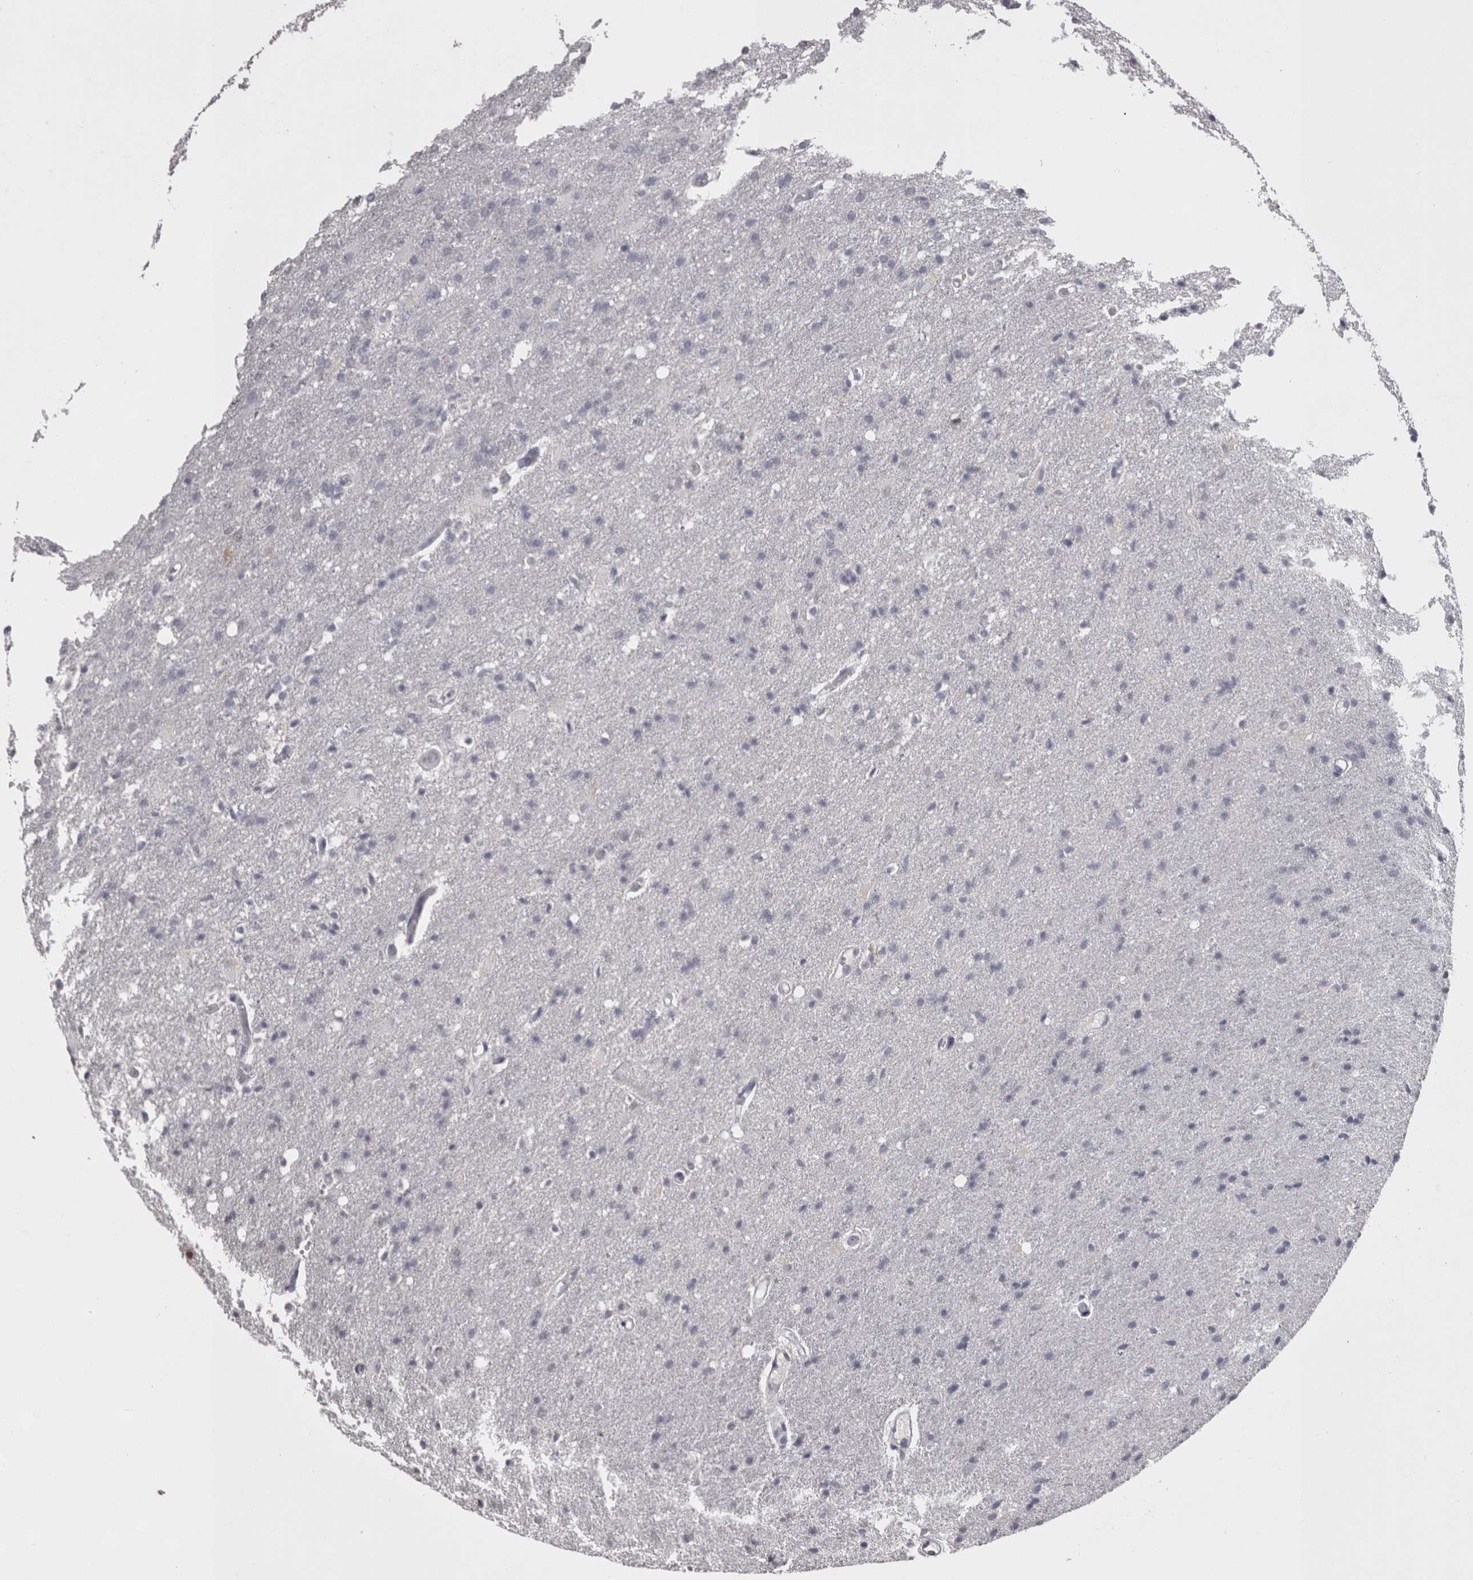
{"staining": {"intensity": "negative", "quantity": "none", "location": "none"}, "tissue": "glioma", "cell_type": "Tumor cells", "image_type": "cancer", "snomed": [{"axis": "morphology", "description": "Normal tissue, NOS"}, {"axis": "morphology", "description": "Glioma, malignant, High grade"}, {"axis": "topography", "description": "Cerebral cortex"}], "caption": "A high-resolution photomicrograph shows immunohistochemistry staining of glioma, which shows no significant expression in tumor cells.", "gene": "LAX1", "patient": {"sex": "male", "age": 77}}